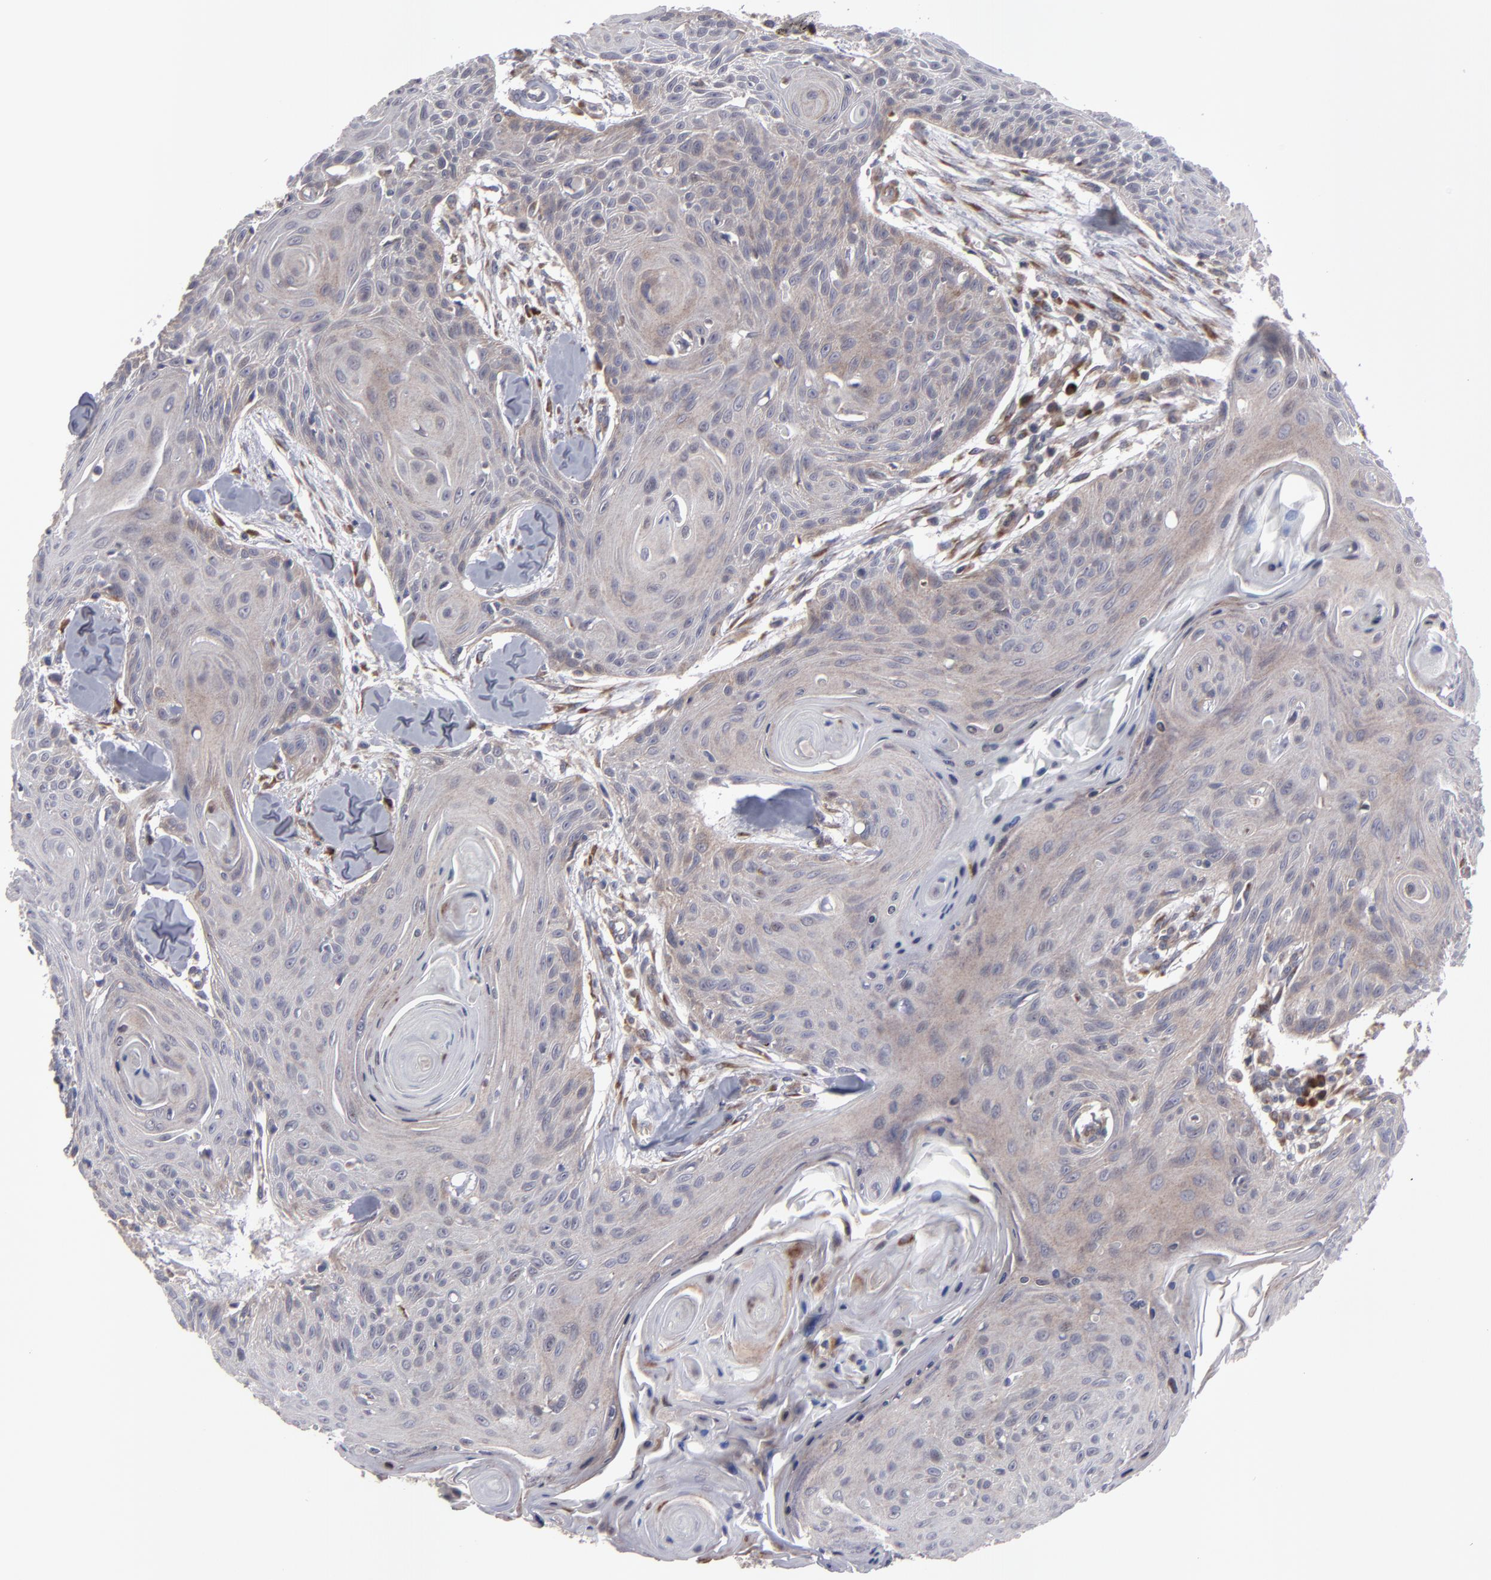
{"staining": {"intensity": "weak", "quantity": "25%-75%", "location": "cytoplasmic/membranous"}, "tissue": "head and neck cancer", "cell_type": "Tumor cells", "image_type": "cancer", "snomed": [{"axis": "morphology", "description": "Squamous cell carcinoma, NOS"}, {"axis": "morphology", "description": "Squamous cell carcinoma, metastatic, NOS"}, {"axis": "topography", "description": "Lymph node"}, {"axis": "topography", "description": "Salivary gland"}, {"axis": "topography", "description": "Head-Neck"}], "caption": "DAB immunohistochemical staining of head and neck cancer (metastatic squamous cell carcinoma) demonstrates weak cytoplasmic/membranous protein positivity in approximately 25%-75% of tumor cells.", "gene": "SND1", "patient": {"sex": "female", "age": 74}}